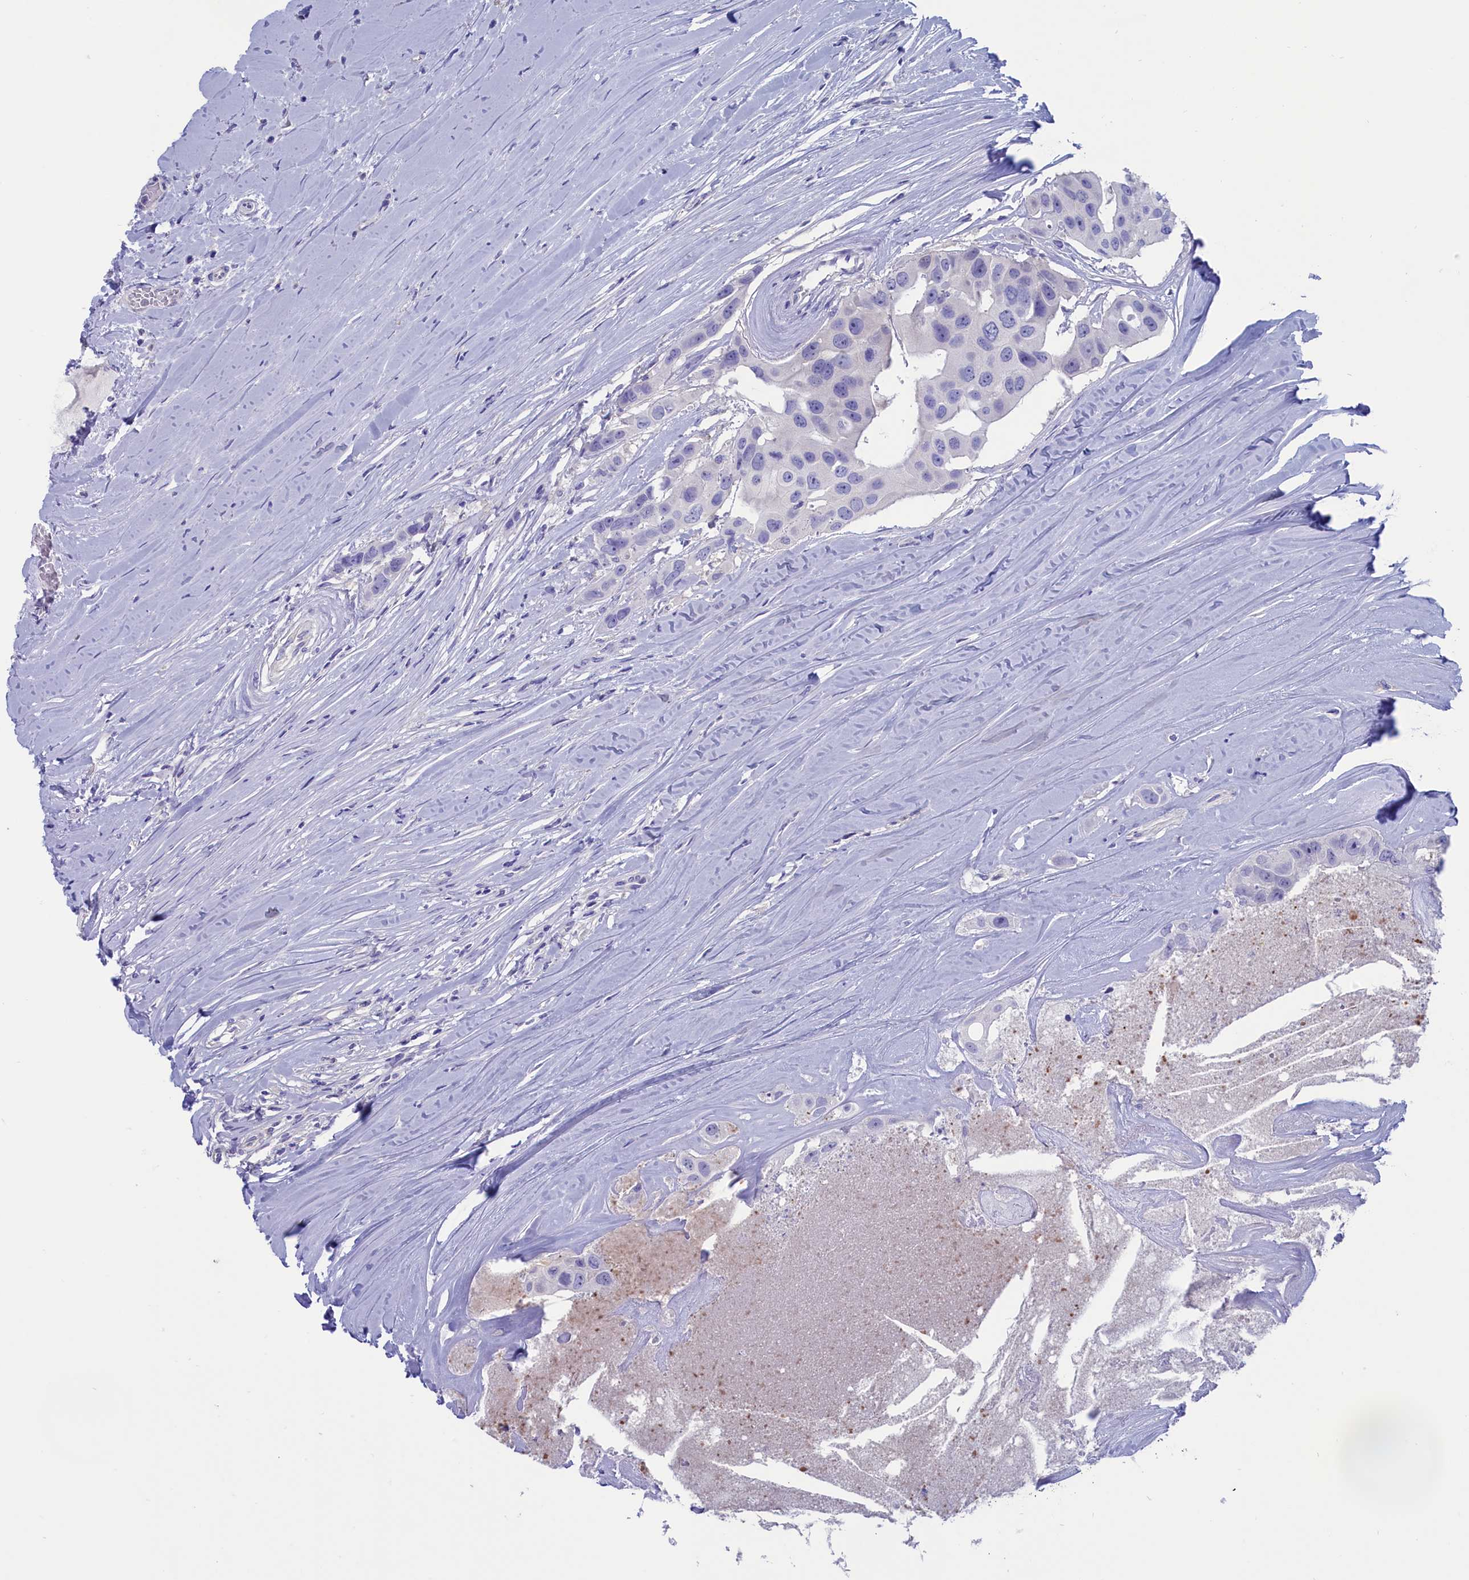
{"staining": {"intensity": "negative", "quantity": "none", "location": "none"}, "tissue": "head and neck cancer", "cell_type": "Tumor cells", "image_type": "cancer", "snomed": [{"axis": "morphology", "description": "Adenocarcinoma, NOS"}, {"axis": "morphology", "description": "Adenocarcinoma, metastatic, NOS"}, {"axis": "topography", "description": "Head-Neck"}], "caption": "IHC image of head and neck cancer stained for a protein (brown), which exhibits no expression in tumor cells.", "gene": "VPS35L", "patient": {"sex": "male", "age": 75}}